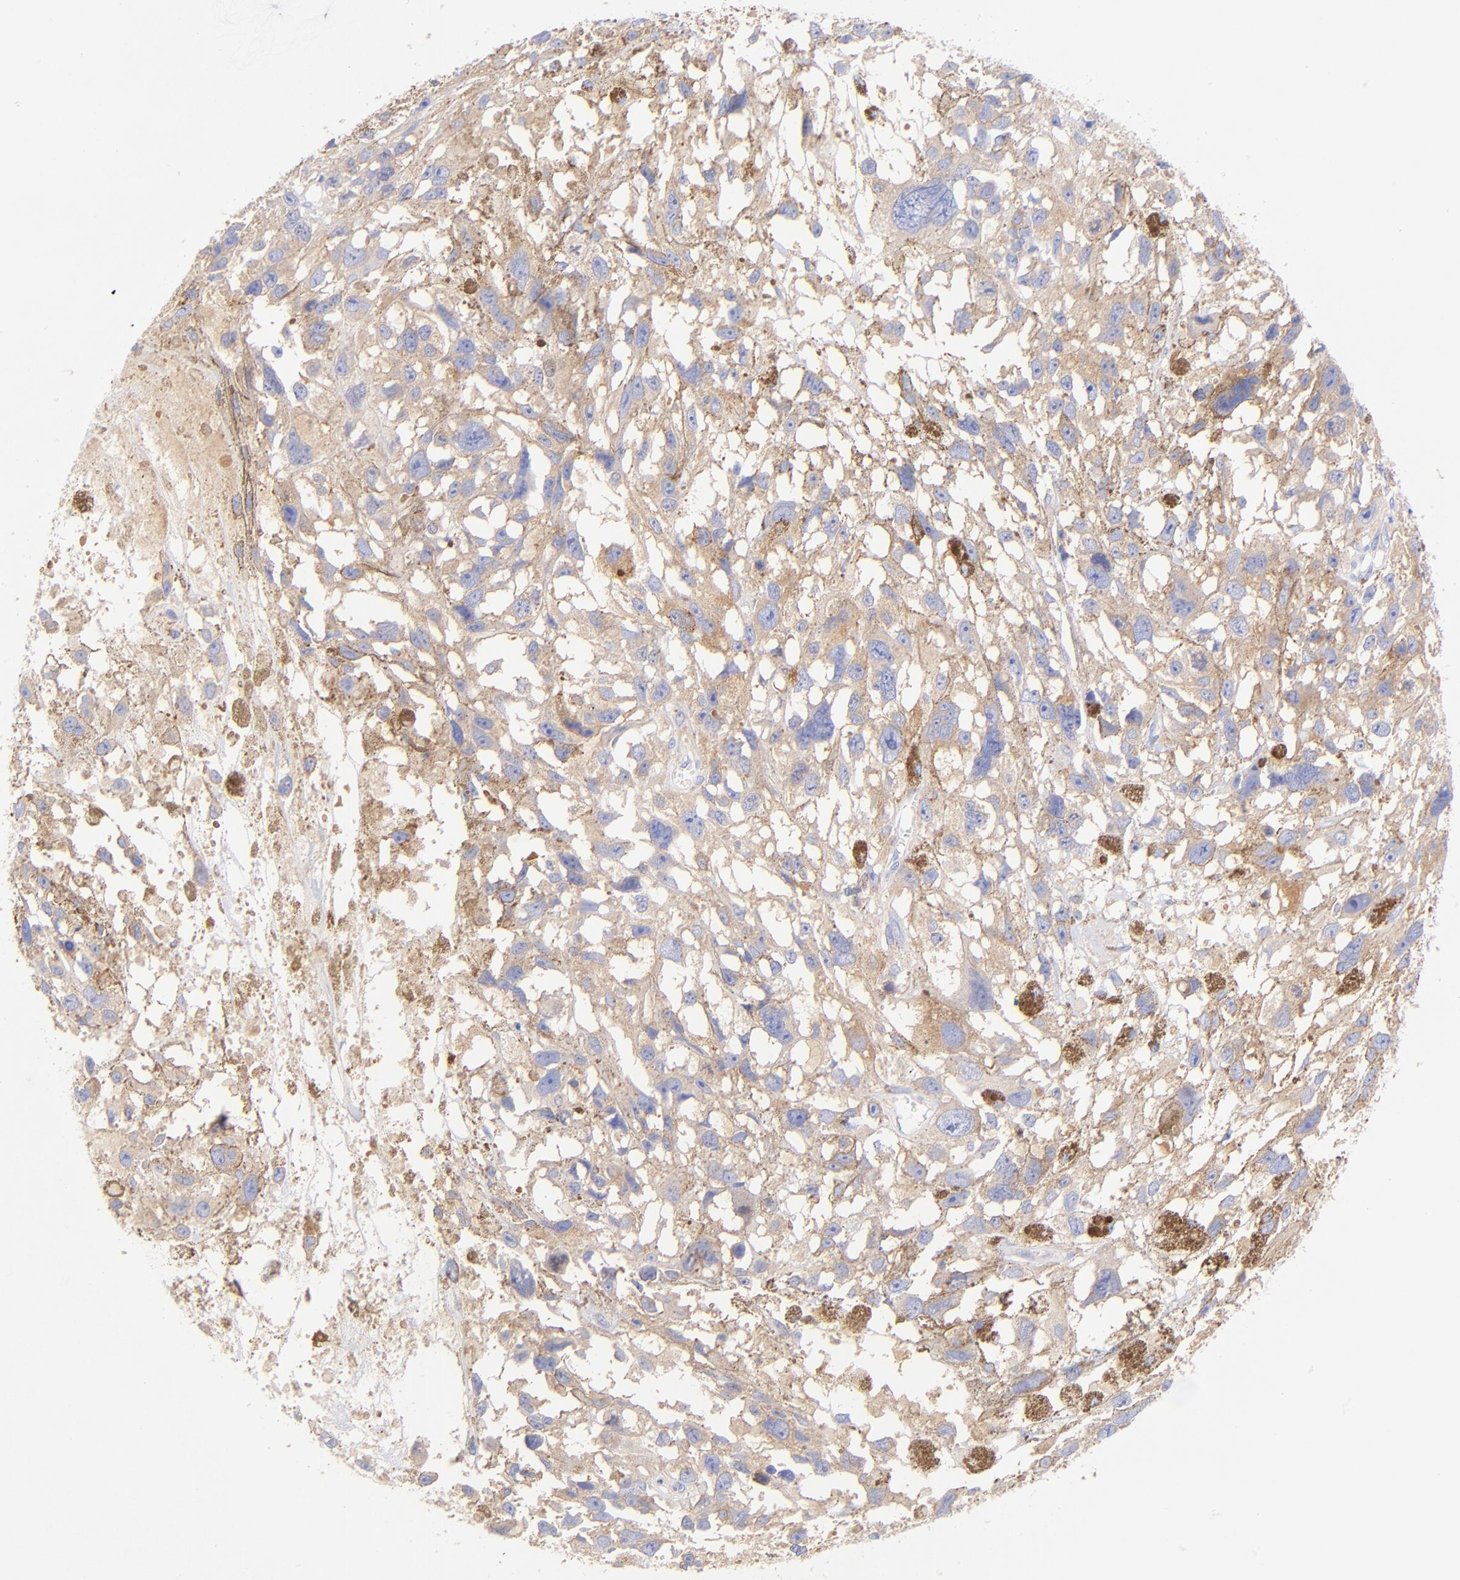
{"staining": {"intensity": "moderate", "quantity": "25%-75%", "location": "cytoplasmic/membranous"}, "tissue": "melanoma", "cell_type": "Tumor cells", "image_type": "cancer", "snomed": [{"axis": "morphology", "description": "Malignant melanoma, Metastatic site"}, {"axis": "topography", "description": "Lymph node"}], "caption": "Melanoma tissue reveals moderate cytoplasmic/membranous staining in about 25%-75% of tumor cells (Stains: DAB (3,3'-diaminobenzidine) in brown, nuclei in blue, Microscopy: brightfield microscopy at high magnification).", "gene": "GPHN", "patient": {"sex": "male", "age": 59}}